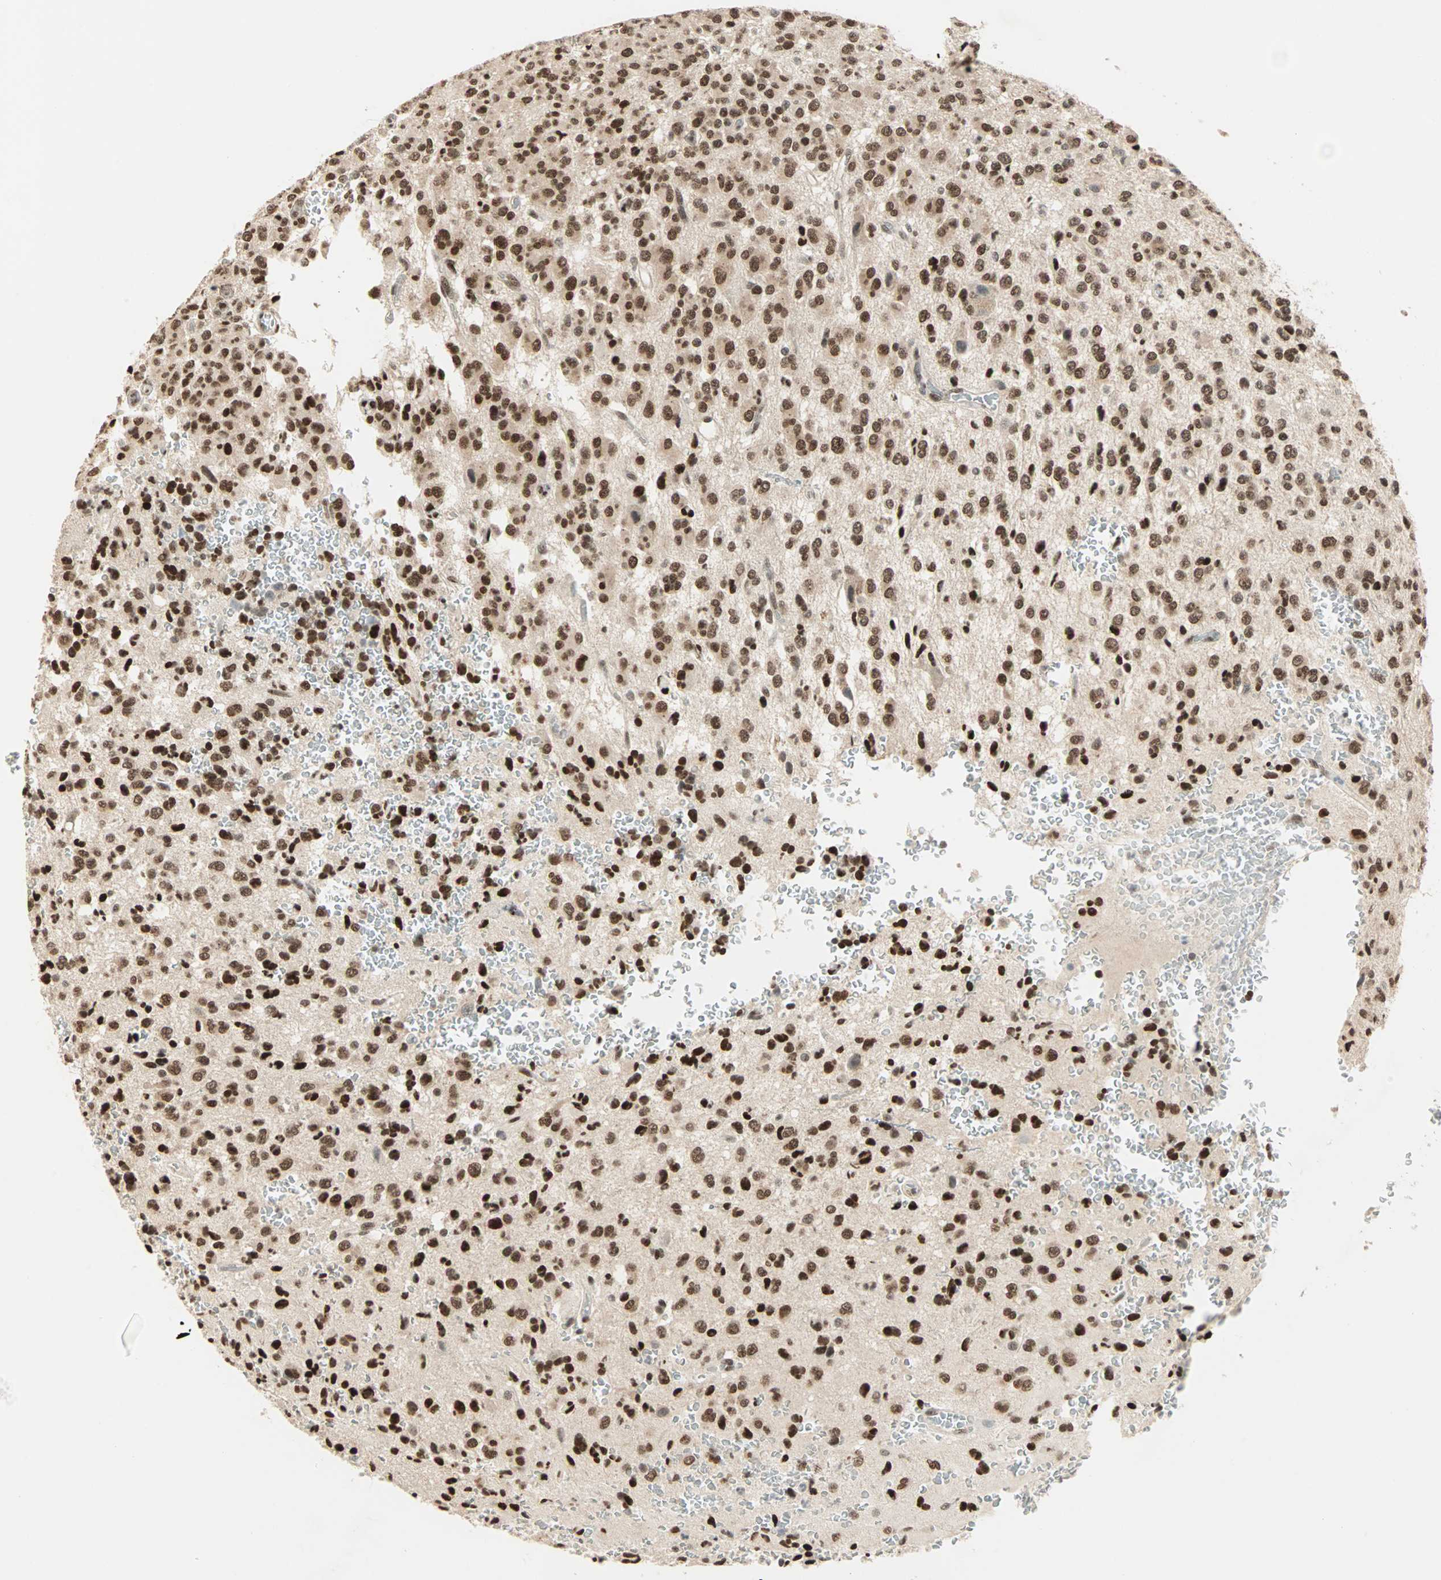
{"staining": {"intensity": "strong", "quantity": ">75%", "location": "nuclear"}, "tissue": "glioma", "cell_type": "Tumor cells", "image_type": "cancer", "snomed": [{"axis": "morphology", "description": "Glioma, malignant, High grade"}, {"axis": "topography", "description": "pancreas cauda"}], "caption": "Protein analysis of glioma tissue reveals strong nuclear staining in about >75% of tumor cells.", "gene": "BLM", "patient": {"sex": "male", "age": 60}}